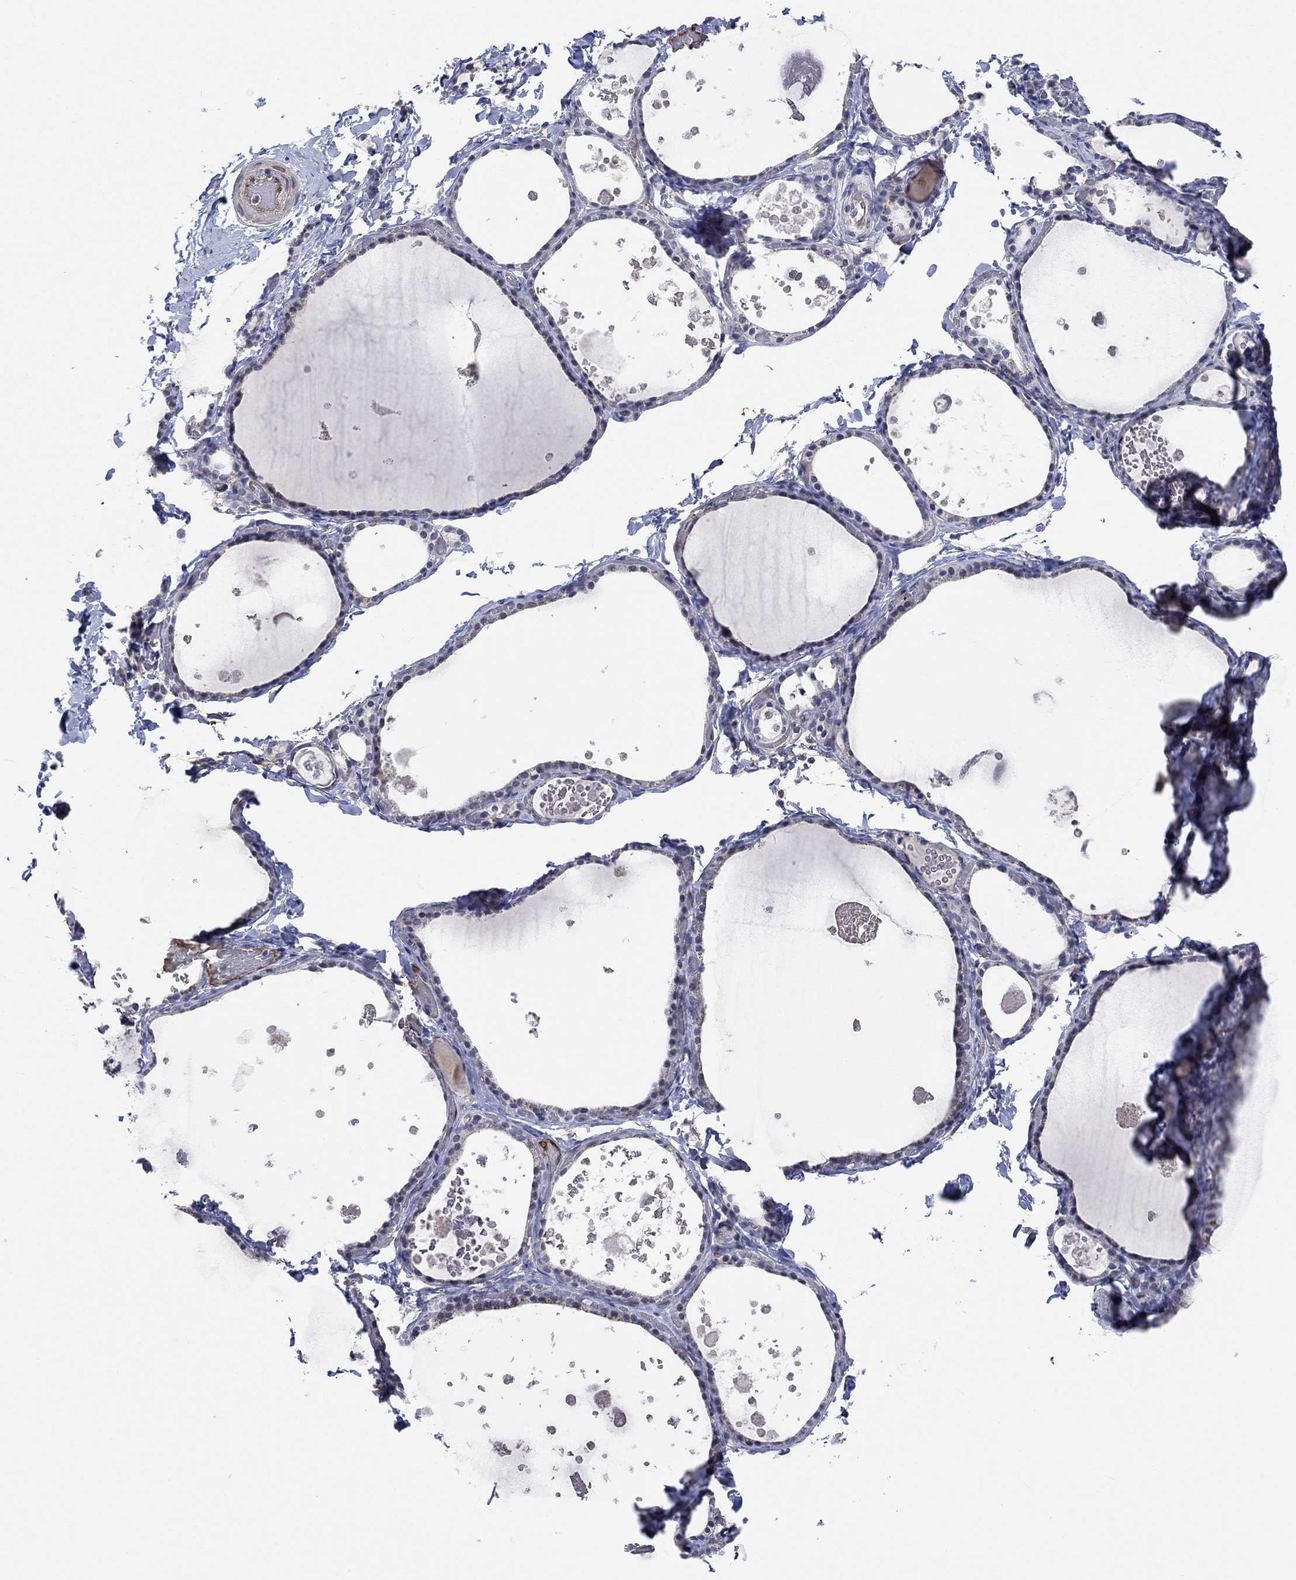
{"staining": {"intensity": "negative", "quantity": "none", "location": "none"}, "tissue": "thyroid gland", "cell_type": "Glandular cells", "image_type": "normal", "snomed": [{"axis": "morphology", "description": "Normal tissue, NOS"}, {"axis": "topography", "description": "Thyroid gland"}], "caption": "This is an immunohistochemistry micrograph of unremarkable thyroid gland. There is no expression in glandular cells.", "gene": "TGM2", "patient": {"sex": "female", "age": 56}}